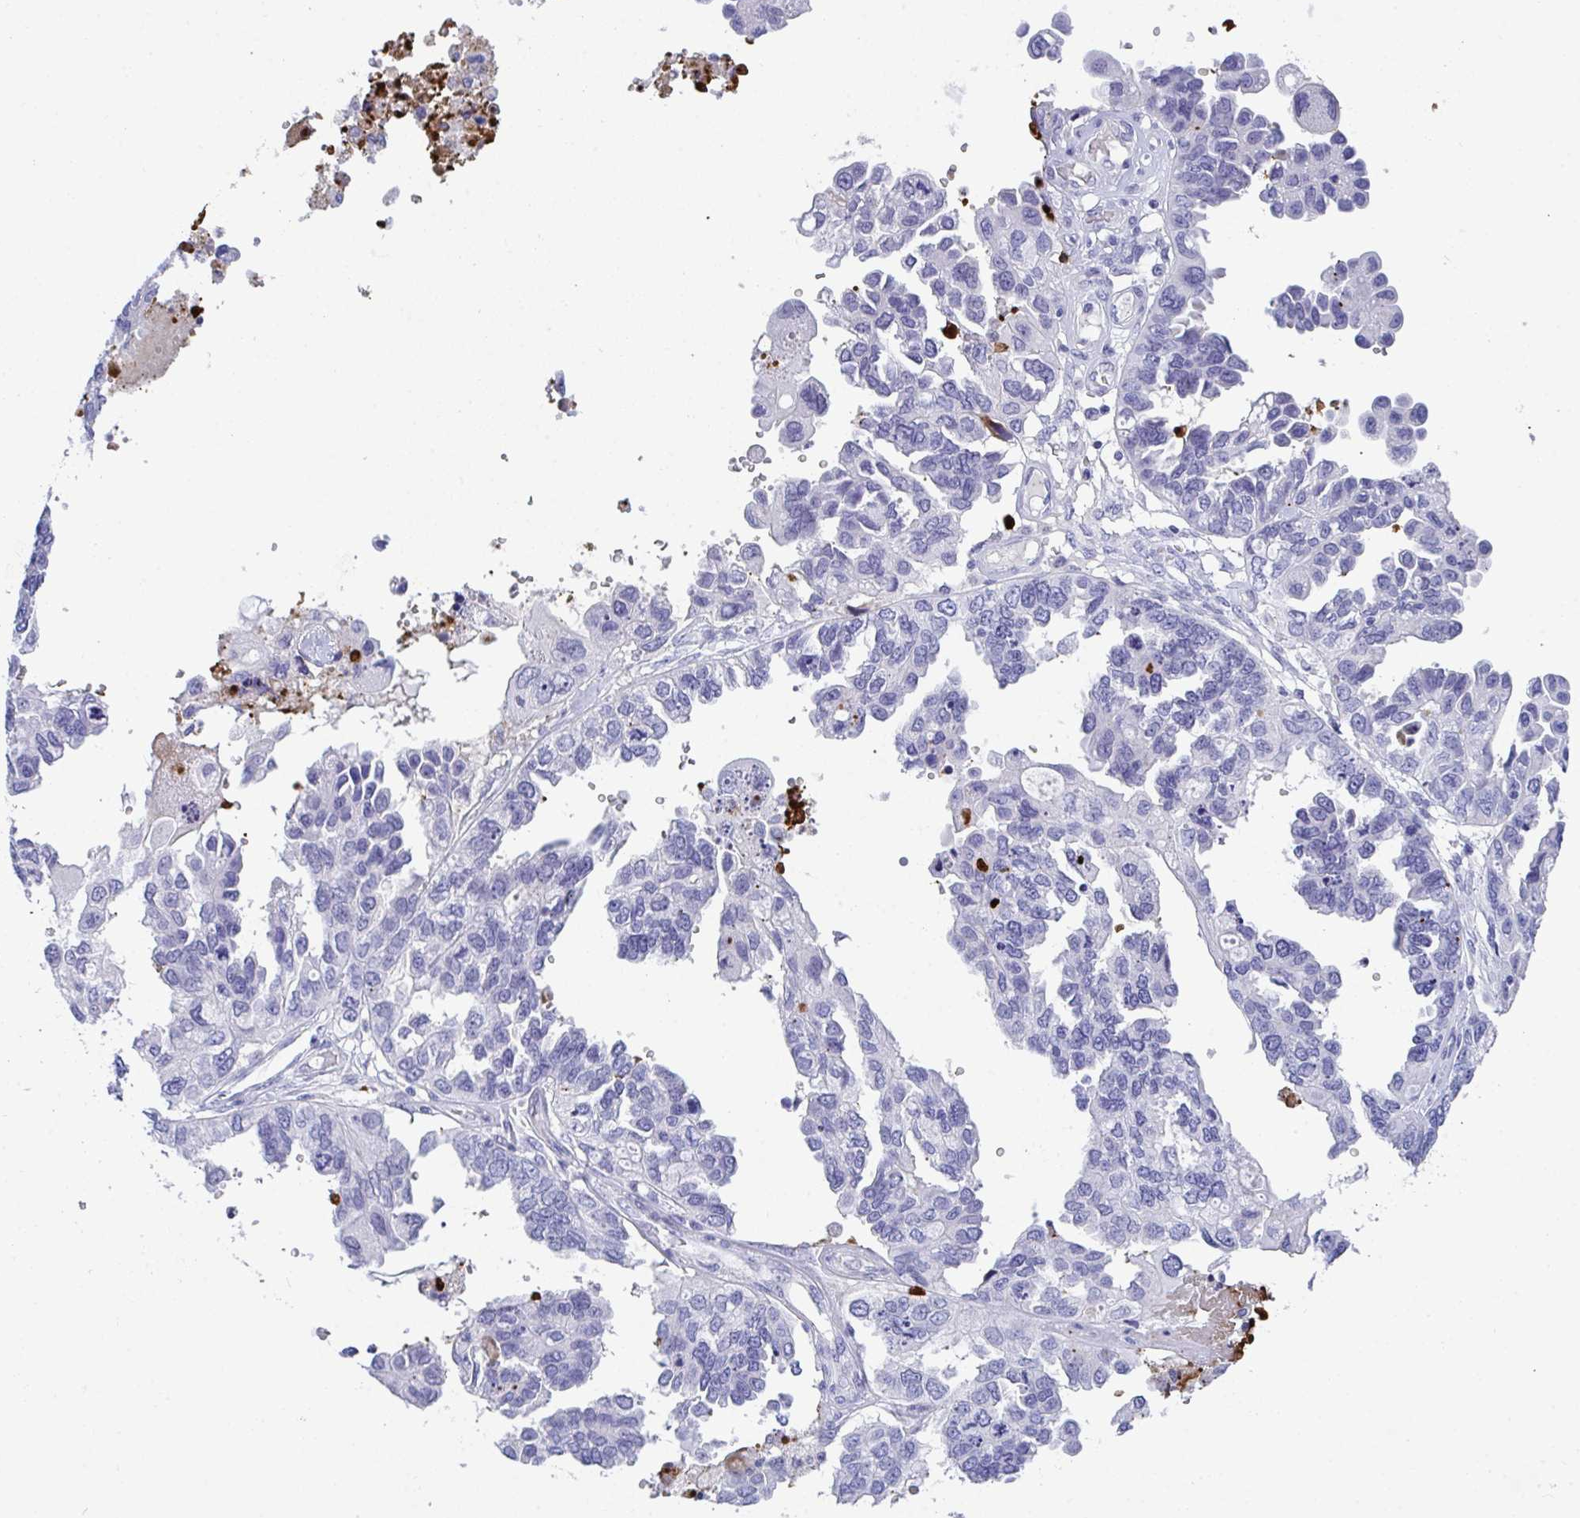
{"staining": {"intensity": "negative", "quantity": "none", "location": "none"}, "tissue": "ovarian cancer", "cell_type": "Tumor cells", "image_type": "cancer", "snomed": [{"axis": "morphology", "description": "Cystadenocarcinoma, serous, NOS"}, {"axis": "topography", "description": "Ovary"}], "caption": "This is an immunohistochemistry (IHC) histopathology image of human serous cystadenocarcinoma (ovarian). There is no staining in tumor cells.", "gene": "KMT2E", "patient": {"sex": "female", "age": 53}}